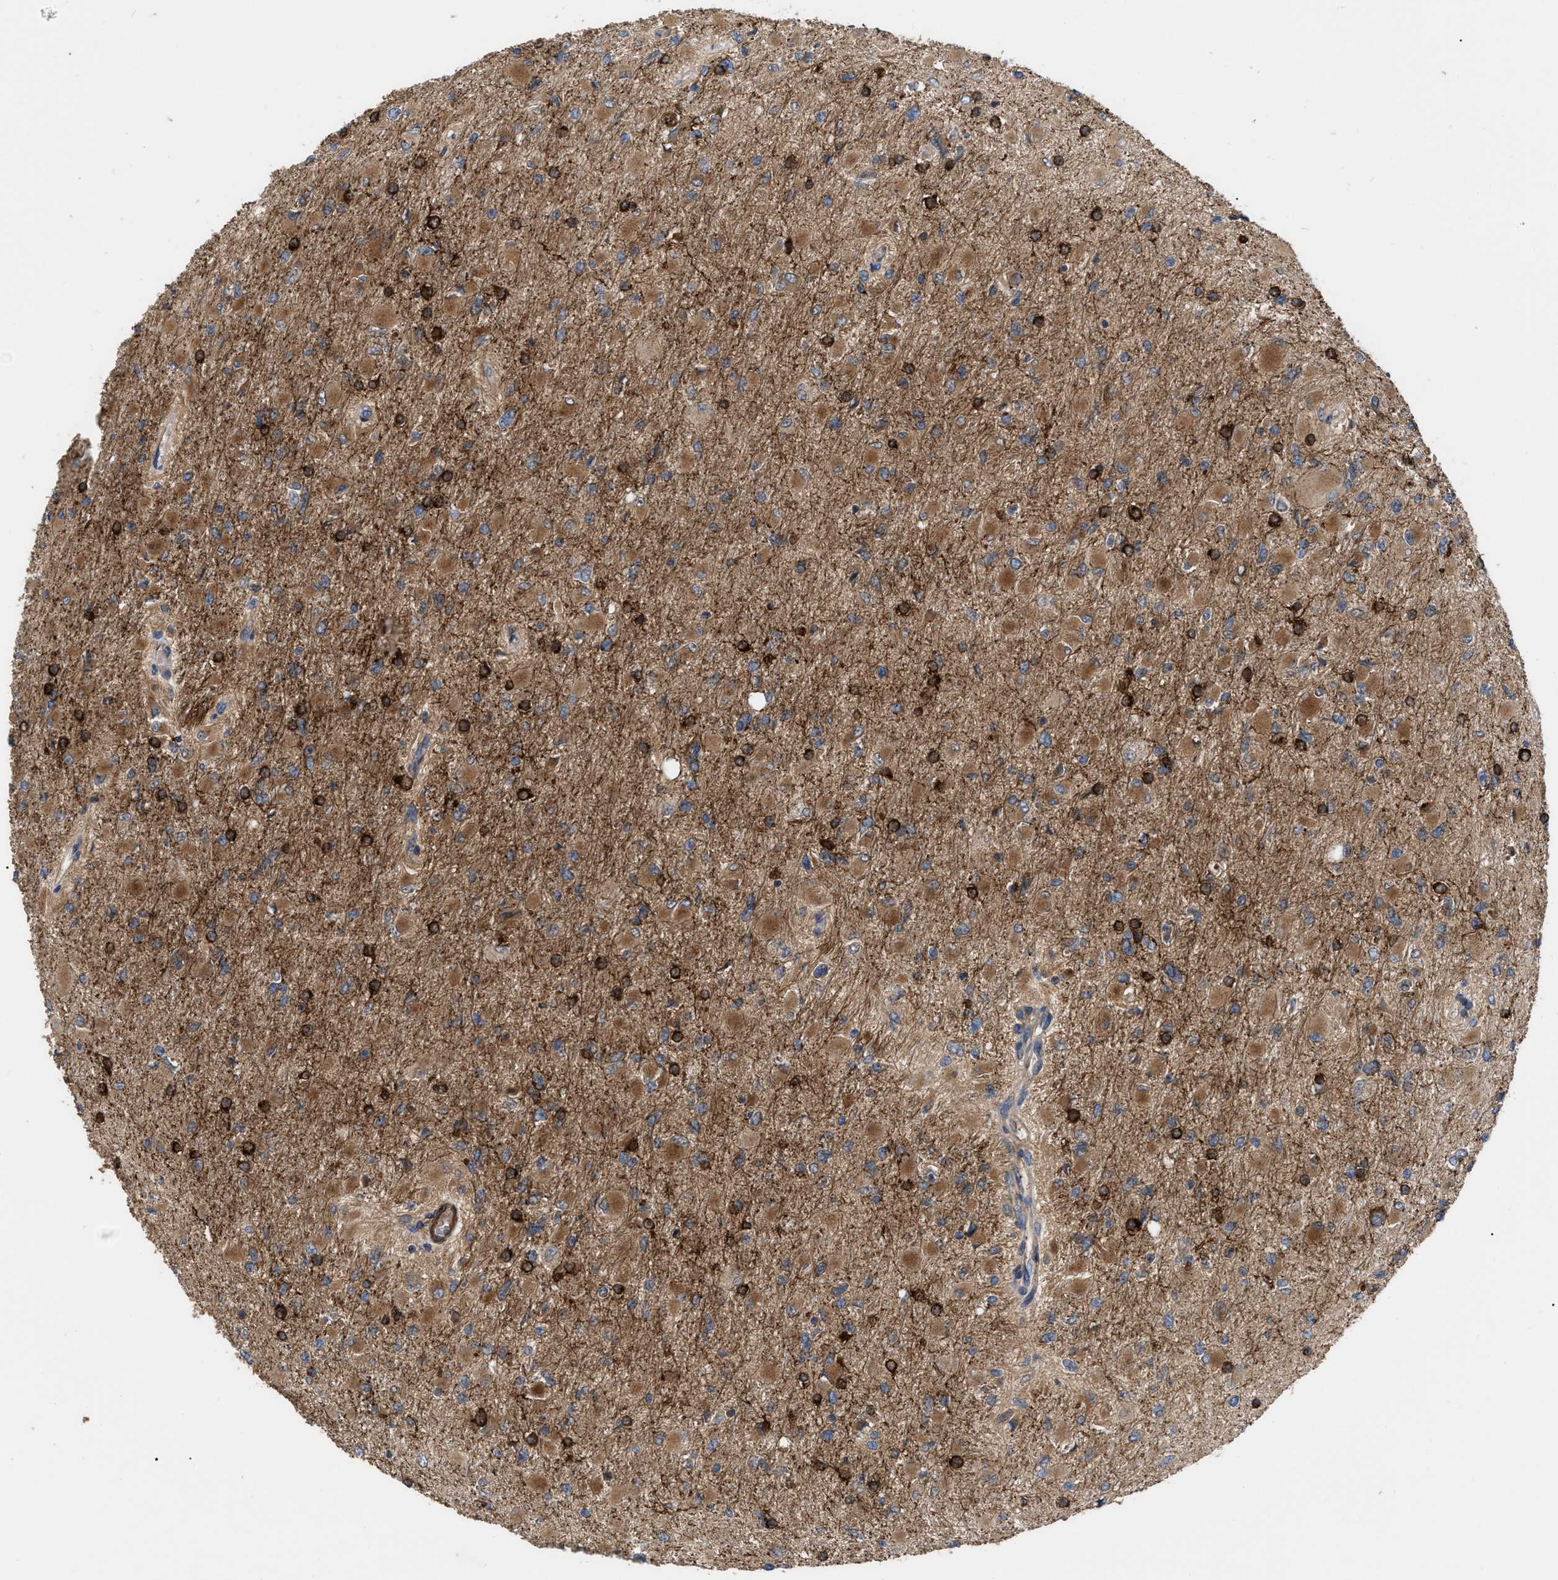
{"staining": {"intensity": "moderate", "quantity": ">75%", "location": "cytoplasmic/membranous"}, "tissue": "glioma", "cell_type": "Tumor cells", "image_type": "cancer", "snomed": [{"axis": "morphology", "description": "Glioma, malignant, High grade"}, {"axis": "topography", "description": "Cerebral cortex"}], "caption": "Glioma was stained to show a protein in brown. There is medium levels of moderate cytoplasmic/membranous staining in approximately >75% of tumor cells.", "gene": "RABEP1", "patient": {"sex": "female", "age": 36}}